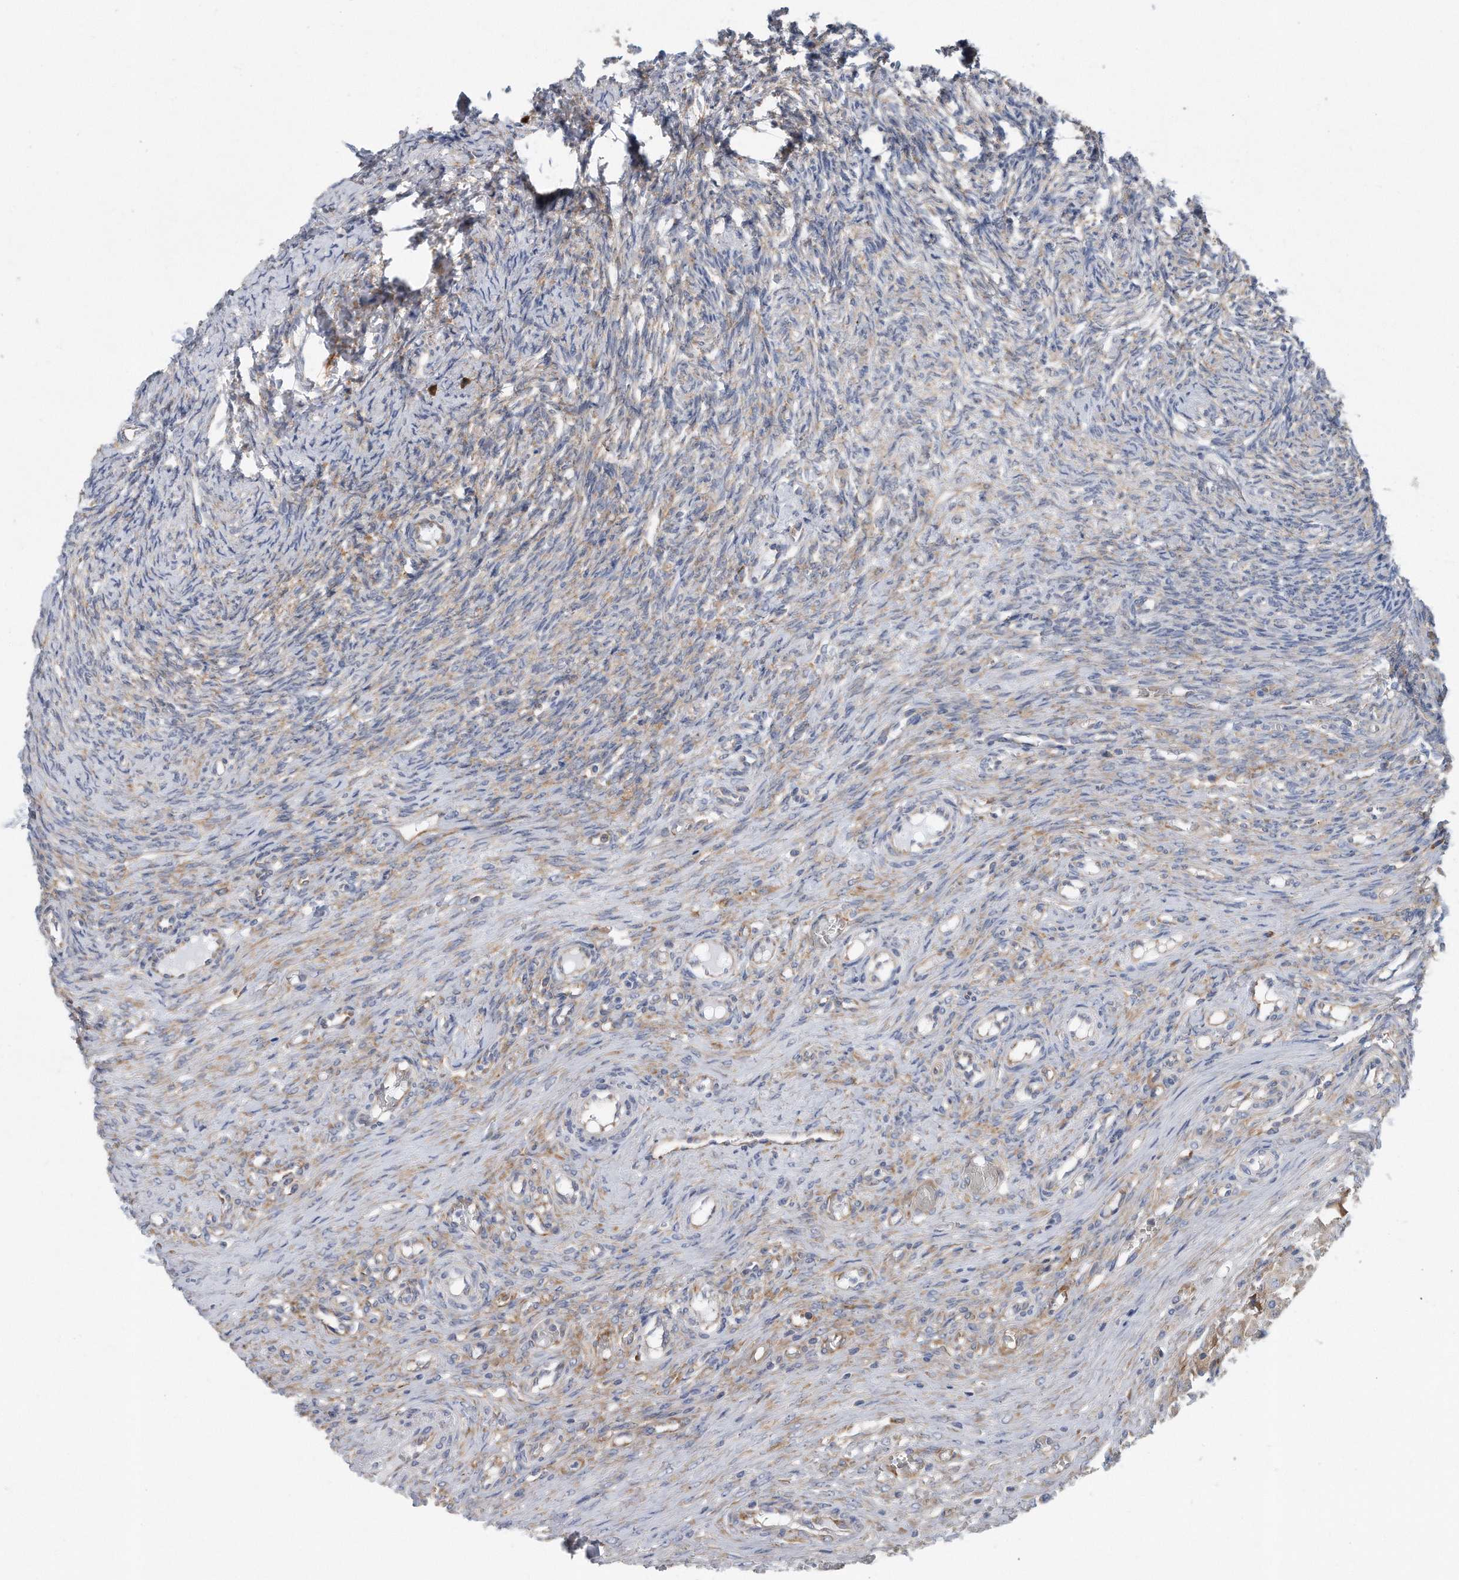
{"staining": {"intensity": "weak", "quantity": ">75%", "location": "cytoplasmic/membranous"}, "tissue": "ovary", "cell_type": "Follicle cells", "image_type": "normal", "snomed": [{"axis": "morphology", "description": "Adenocarcinoma, NOS"}, {"axis": "topography", "description": "Endometrium"}], "caption": "Protein staining of normal ovary displays weak cytoplasmic/membranous expression in about >75% of follicle cells.", "gene": "RPL26L1", "patient": {"sex": "female", "age": 32}}